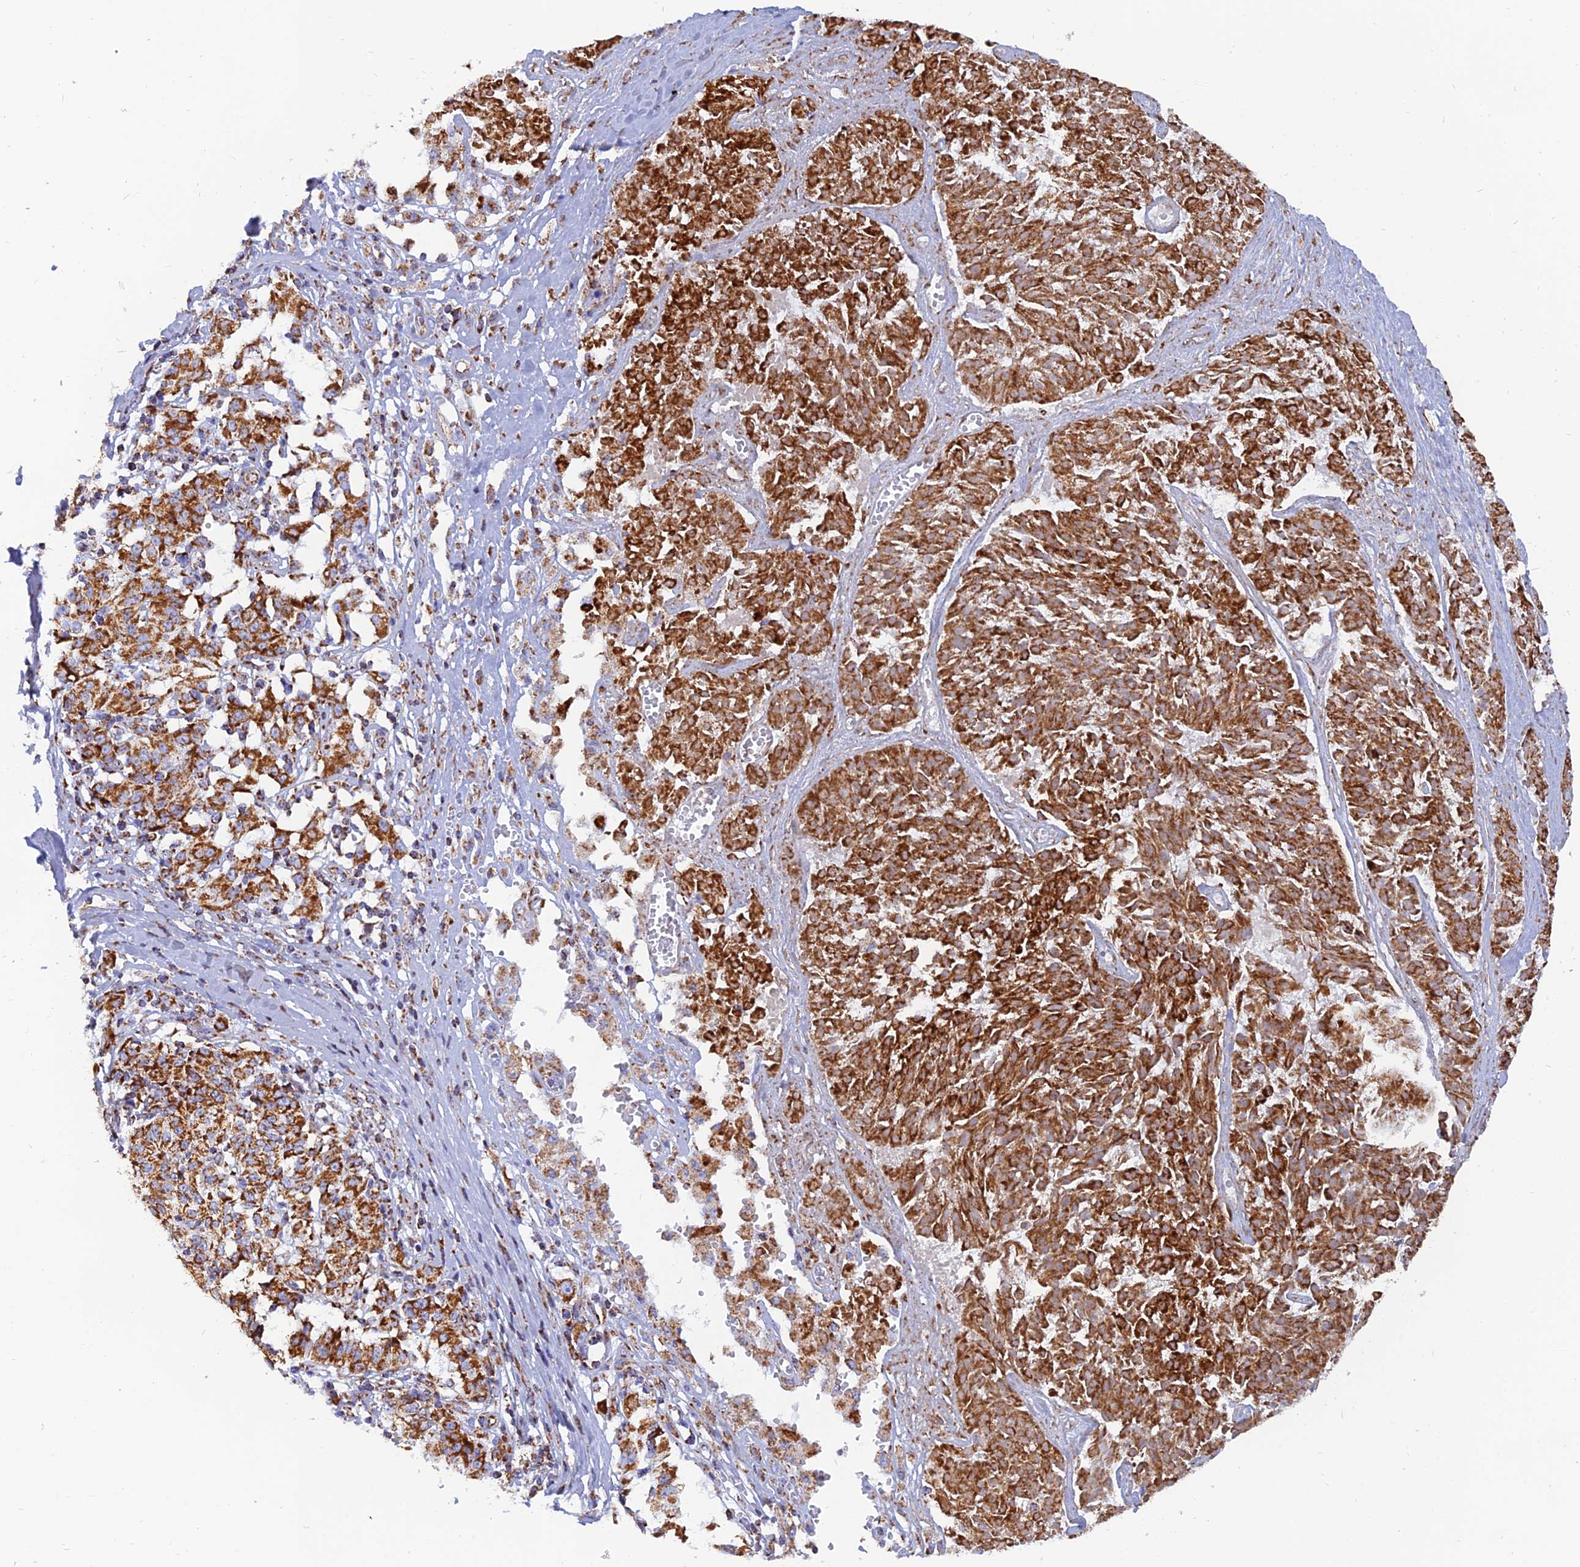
{"staining": {"intensity": "strong", "quantity": ">75%", "location": "cytoplasmic/membranous"}, "tissue": "melanoma", "cell_type": "Tumor cells", "image_type": "cancer", "snomed": [{"axis": "morphology", "description": "Malignant melanoma, NOS"}, {"axis": "topography", "description": "Skin"}], "caption": "A photomicrograph of human malignant melanoma stained for a protein shows strong cytoplasmic/membranous brown staining in tumor cells. (DAB (3,3'-diaminobenzidine) IHC, brown staining for protein, blue staining for nuclei).", "gene": "NDUFB6", "patient": {"sex": "female", "age": 72}}